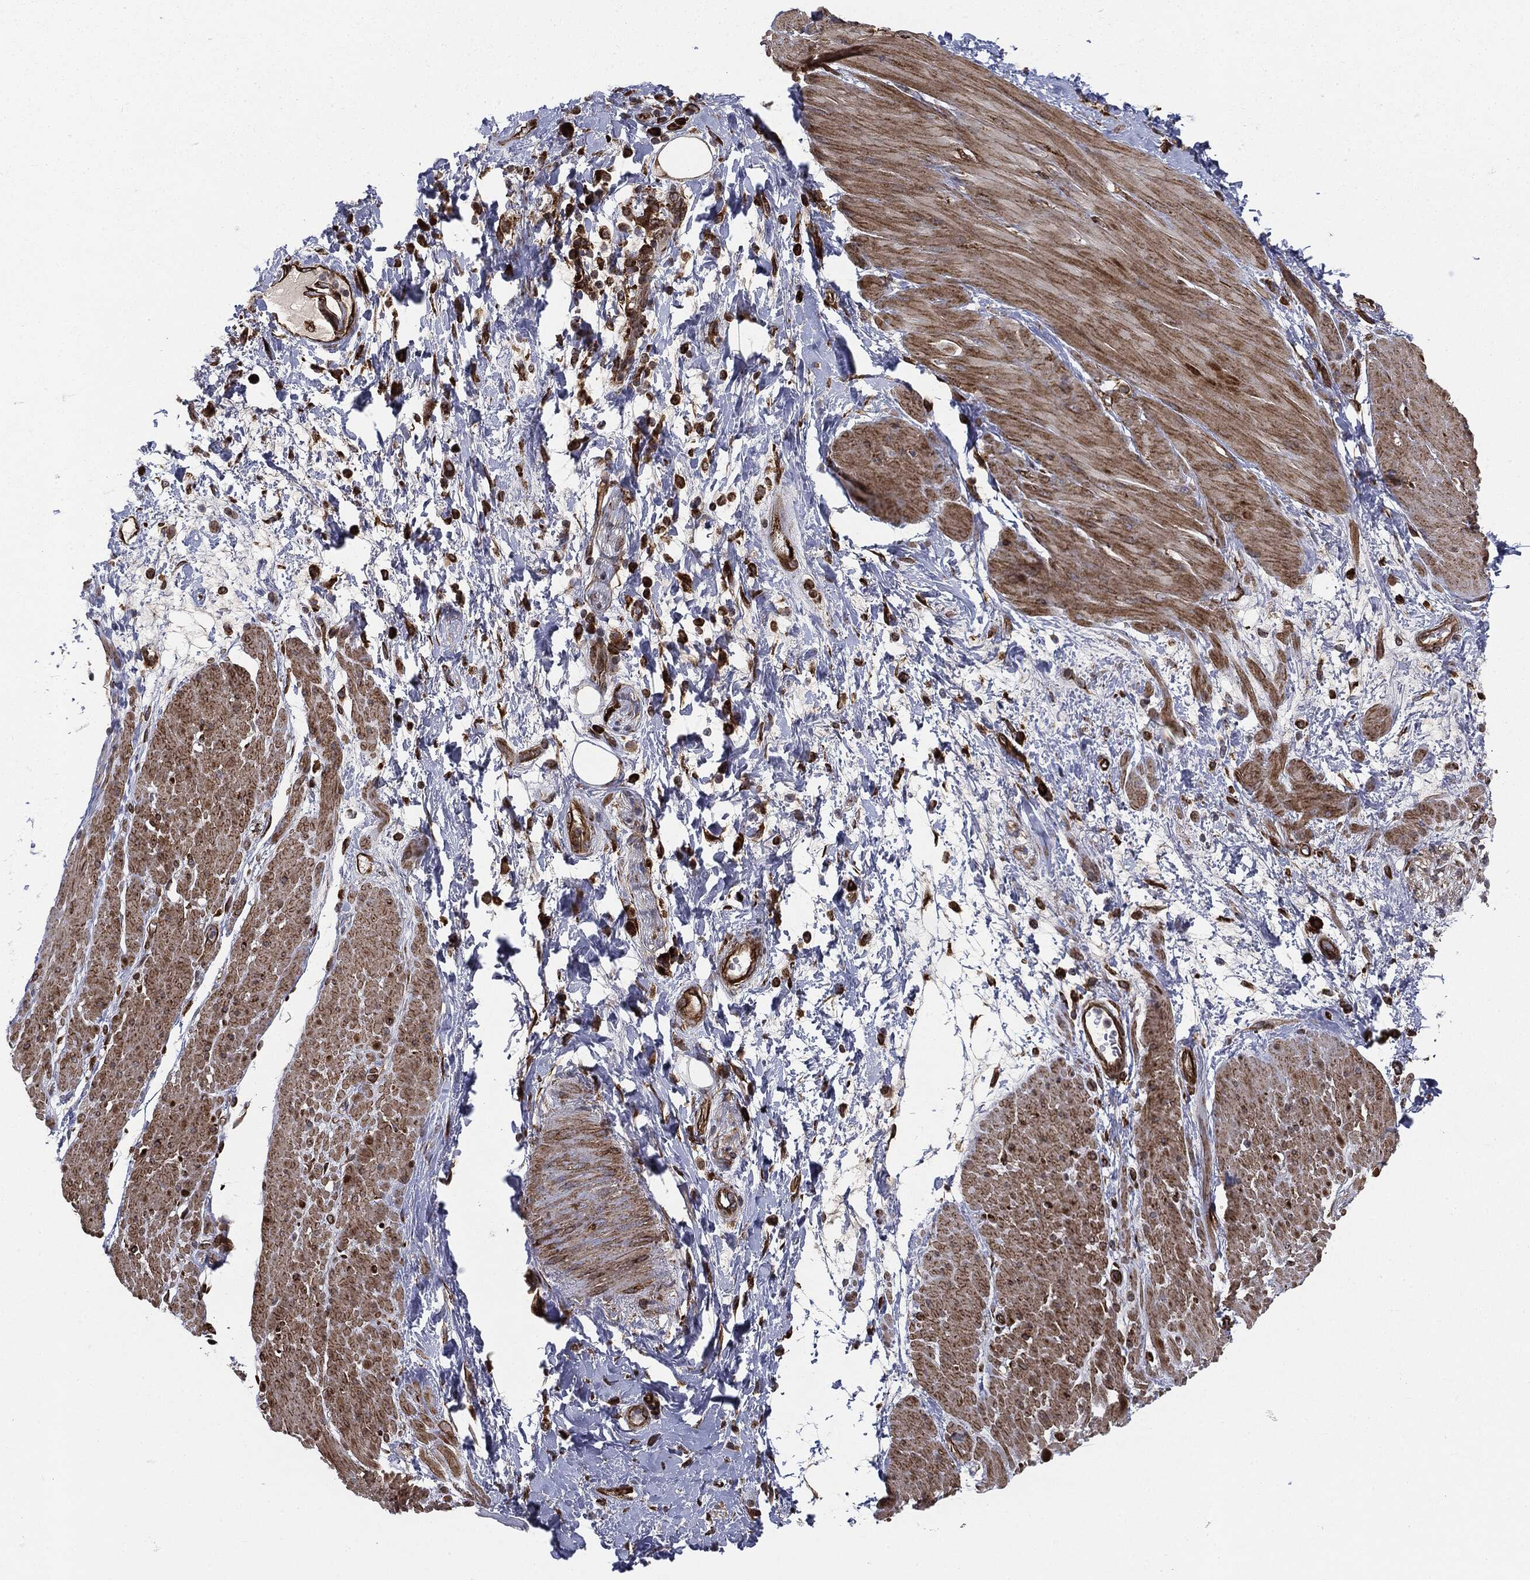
{"staining": {"intensity": "moderate", "quantity": "25%-75%", "location": "cytoplasmic/membranous"}, "tissue": "smooth muscle", "cell_type": "Smooth muscle cells", "image_type": "normal", "snomed": [{"axis": "morphology", "description": "Normal tissue, NOS"}, {"axis": "topography", "description": "Soft tissue"}, {"axis": "topography", "description": "Smooth muscle"}], "caption": "Immunohistochemistry of normal human smooth muscle demonstrates medium levels of moderate cytoplasmic/membranous positivity in about 25%-75% of smooth muscle cells.", "gene": "CYLD", "patient": {"sex": "male", "age": 72}}